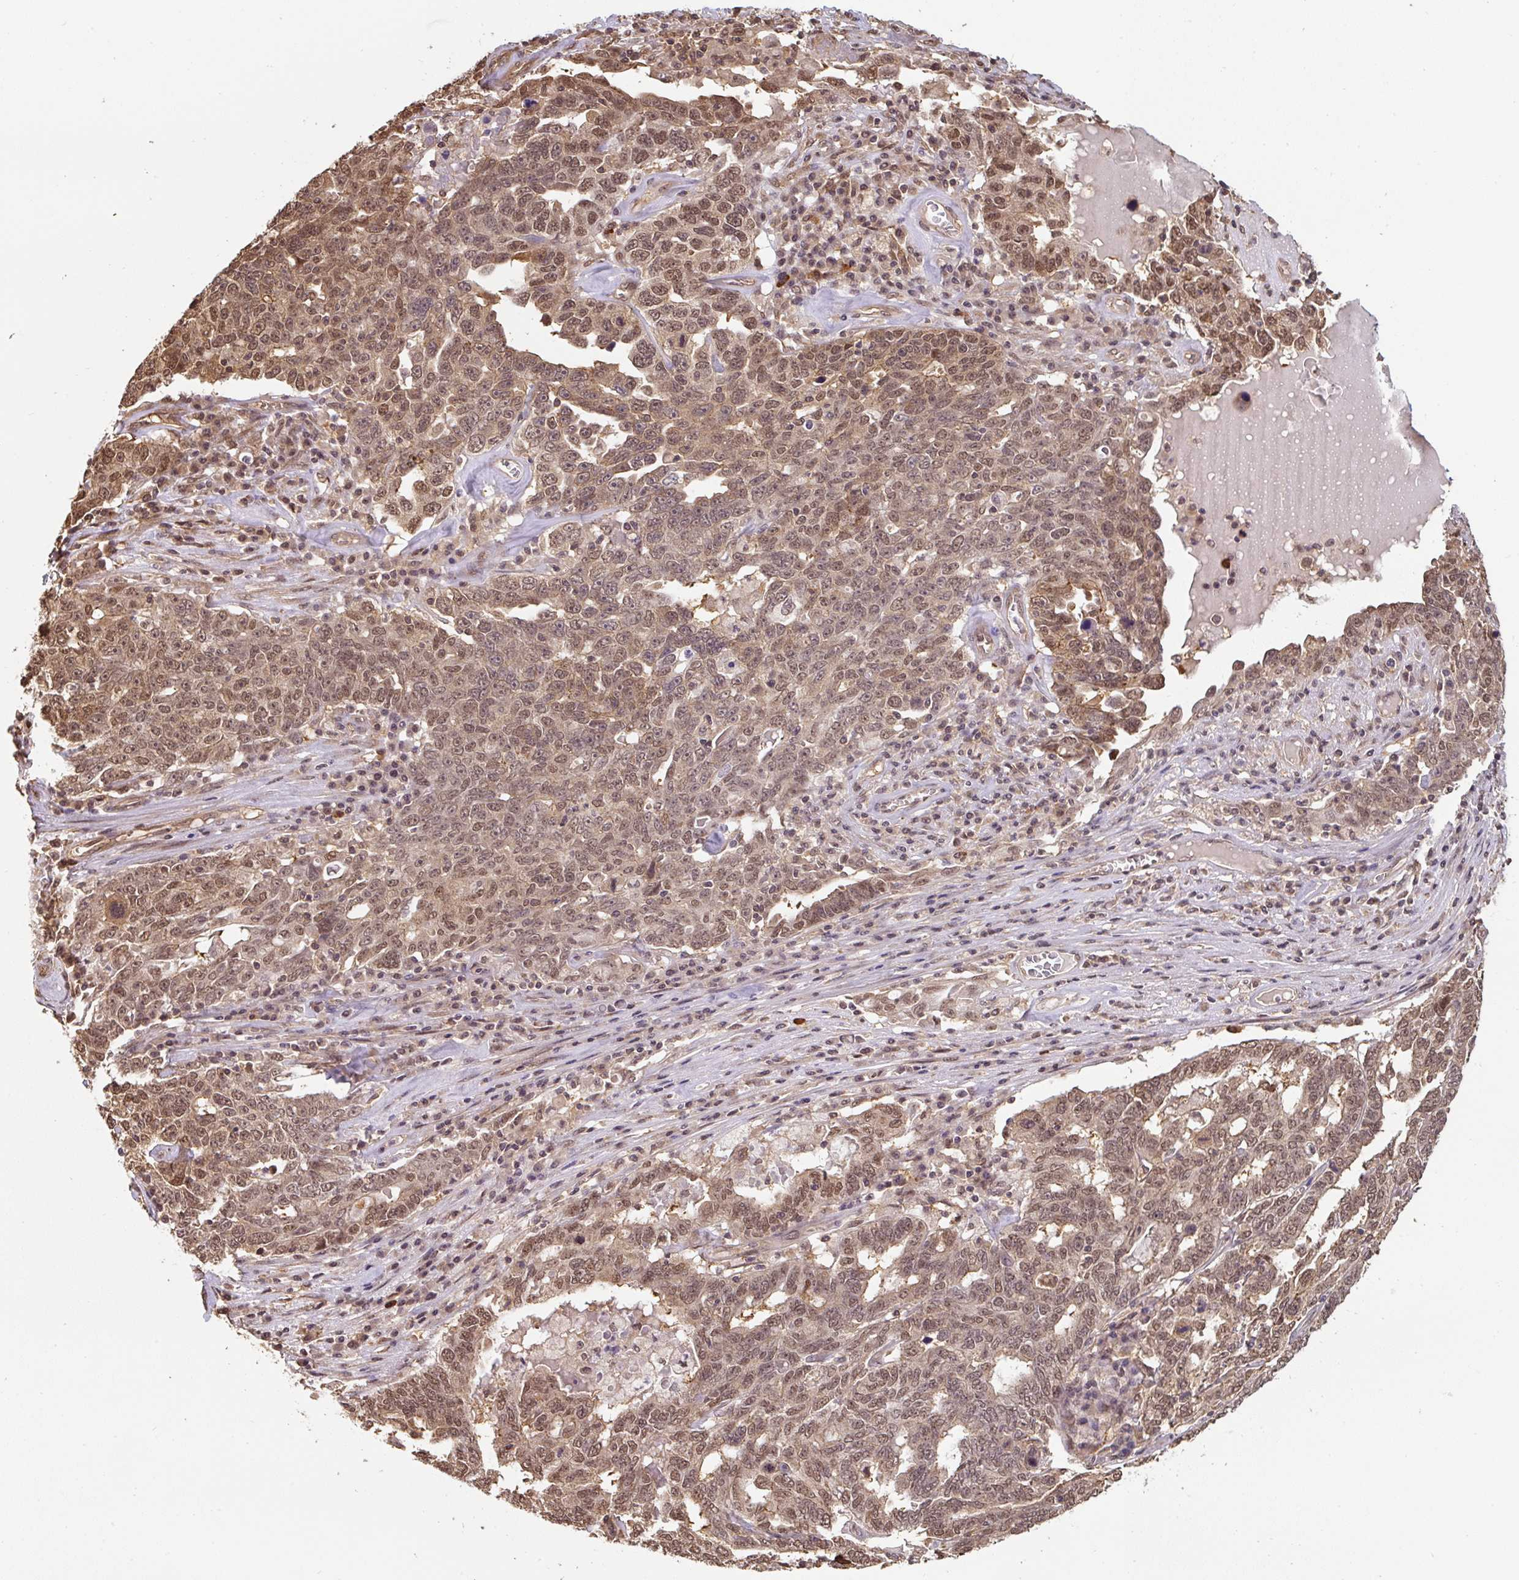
{"staining": {"intensity": "moderate", "quantity": ">75%", "location": "nuclear"}, "tissue": "ovarian cancer", "cell_type": "Tumor cells", "image_type": "cancer", "snomed": [{"axis": "morphology", "description": "Carcinoma, endometroid"}, {"axis": "topography", "description": "Ovary"}], "caption": "Immunohistochemistry image of neoplastic tissue: human ovarian cancer (endometroid carcinoma) stained using IHC shows medium levels of moderate protein expression localized specifically in the nuclear of tumor cells, appearing as a nuclear brown color.", "gene": "ST13", "patient": {"sex": "female", "age": 62}}